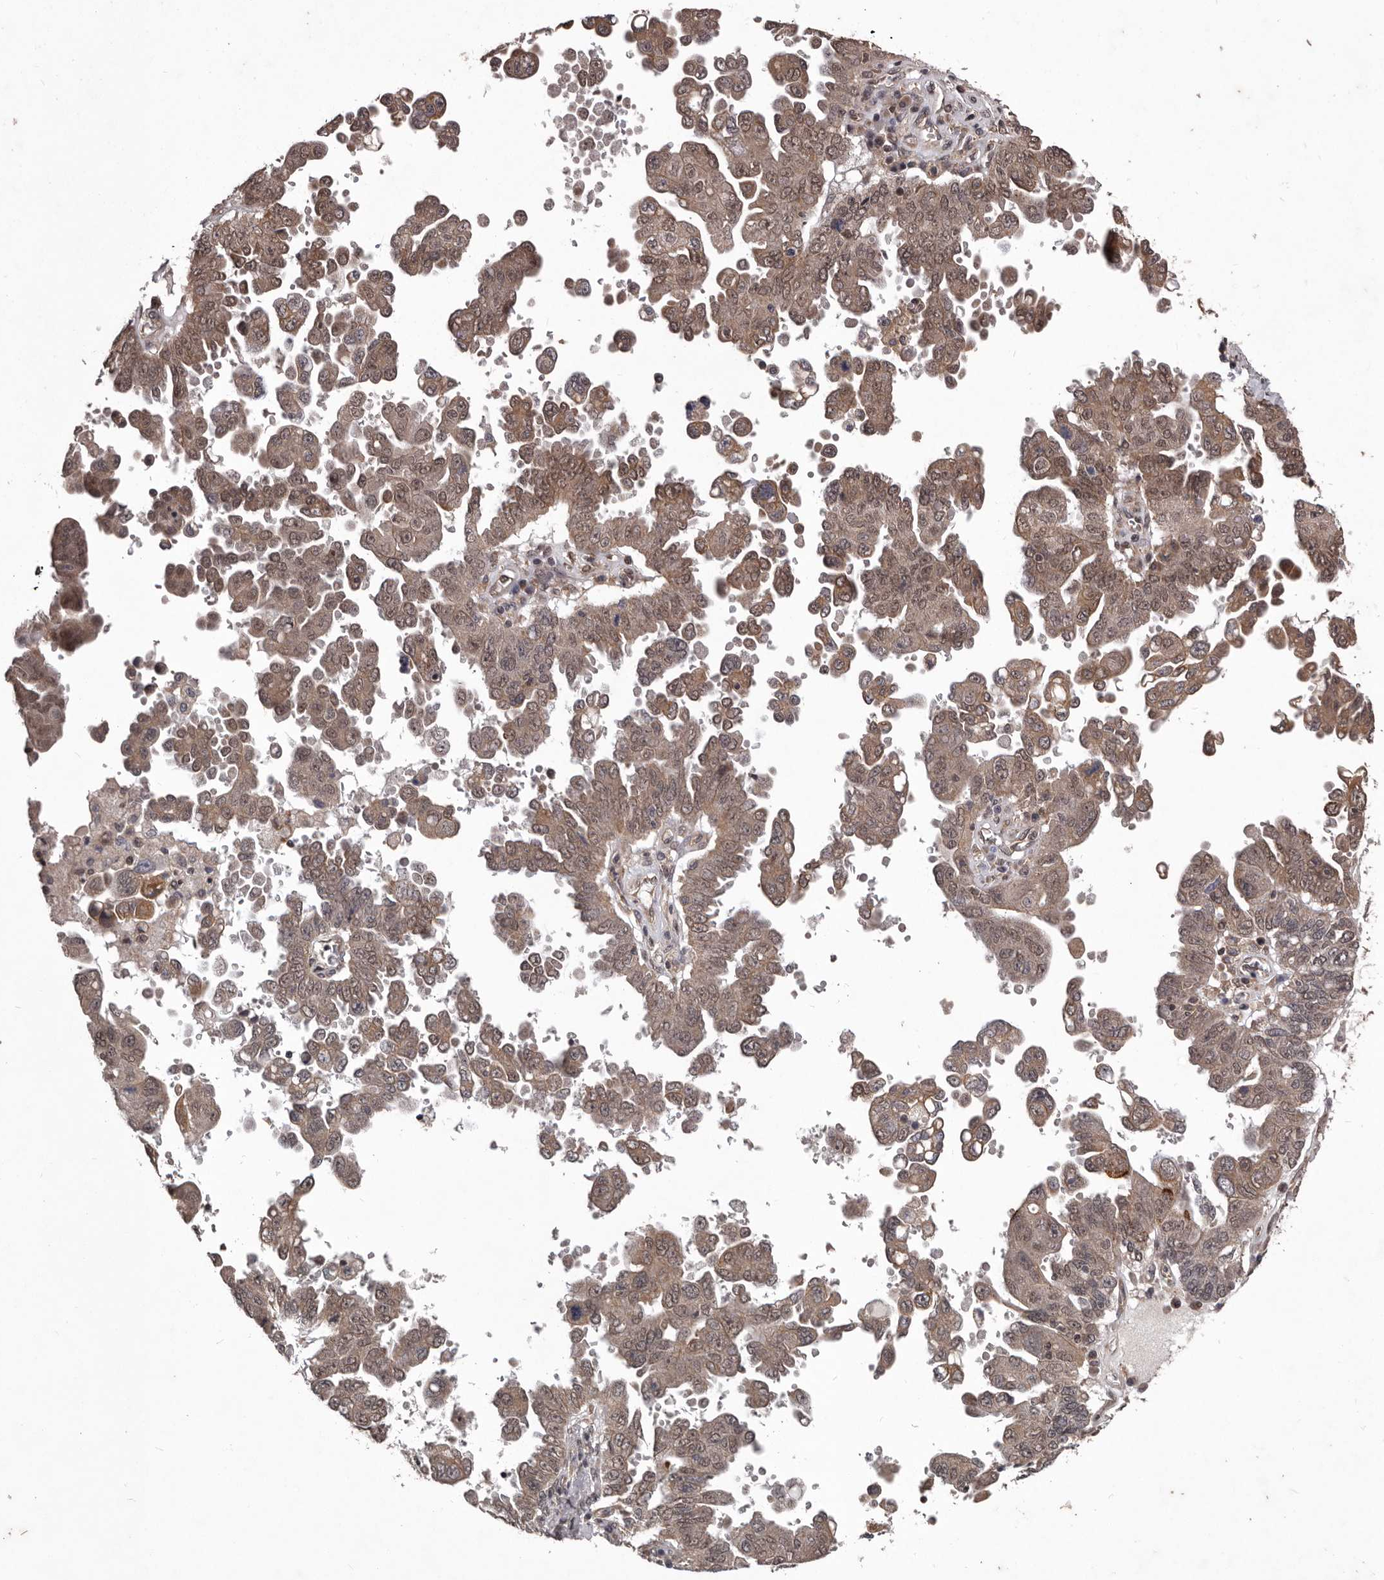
{"staining": {"intensity": "moderate", "quantity": ">75%", "location": "cytoplasmic/membranous,nuclear"}, "tissue": "ovarian cancer", "cell_type": "Tumor cells", "image_type": "cancer", "snomed": [{"axis": "morphology", "description": "Carcinoma, endometroid"}, {"axis": "topography", "description": "Ovary"}], "caption": "A brown stain shows moderate cytoplasmic/membranous and nuclear positivity of a protein in endometroid carcinoma (ovarian) tumor cells.", "gene": "CELF3", "patient": {"sex": "female", "age": 62}}